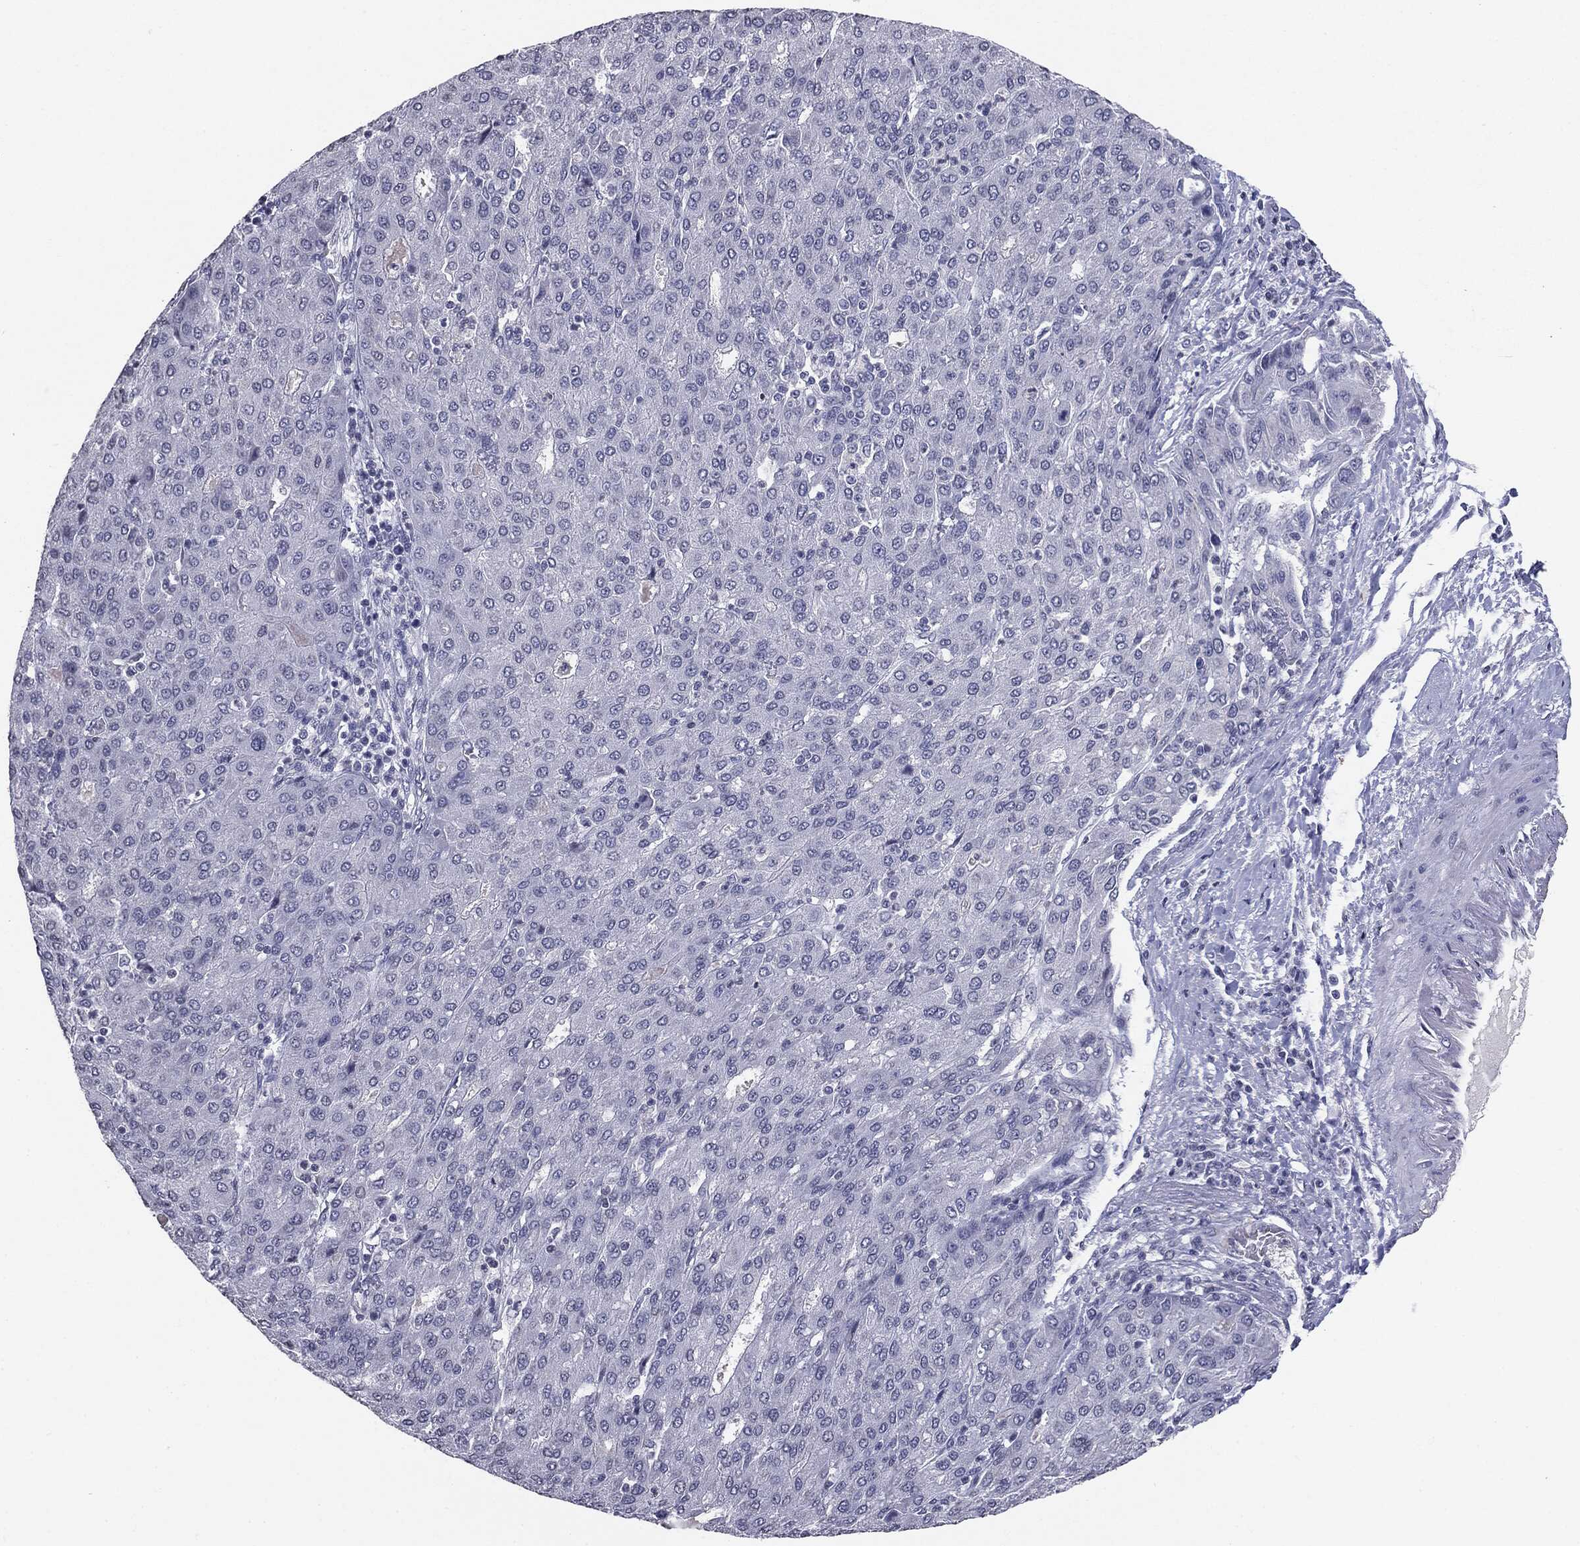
{"staining": {"intensity": "negative", "quantity": "none", "location": "none"}, "tissue": "liver cancer", "cell_type": "Tumor cells", "image_type": "cancer", "snomed": [{"axis": "morphology", "description": "Carcinoma, Hepatocellular, NOS"}, {"axis": "topography", "description": "Liver"}], "caption": "Immunohistochemistry (IHC) of human liver cancer (hepatocellular carcinoma) demonstrates no staining in tumor cells.", "gene": "SERPINB4", "patient": {"sex": "male", "age": 65}}